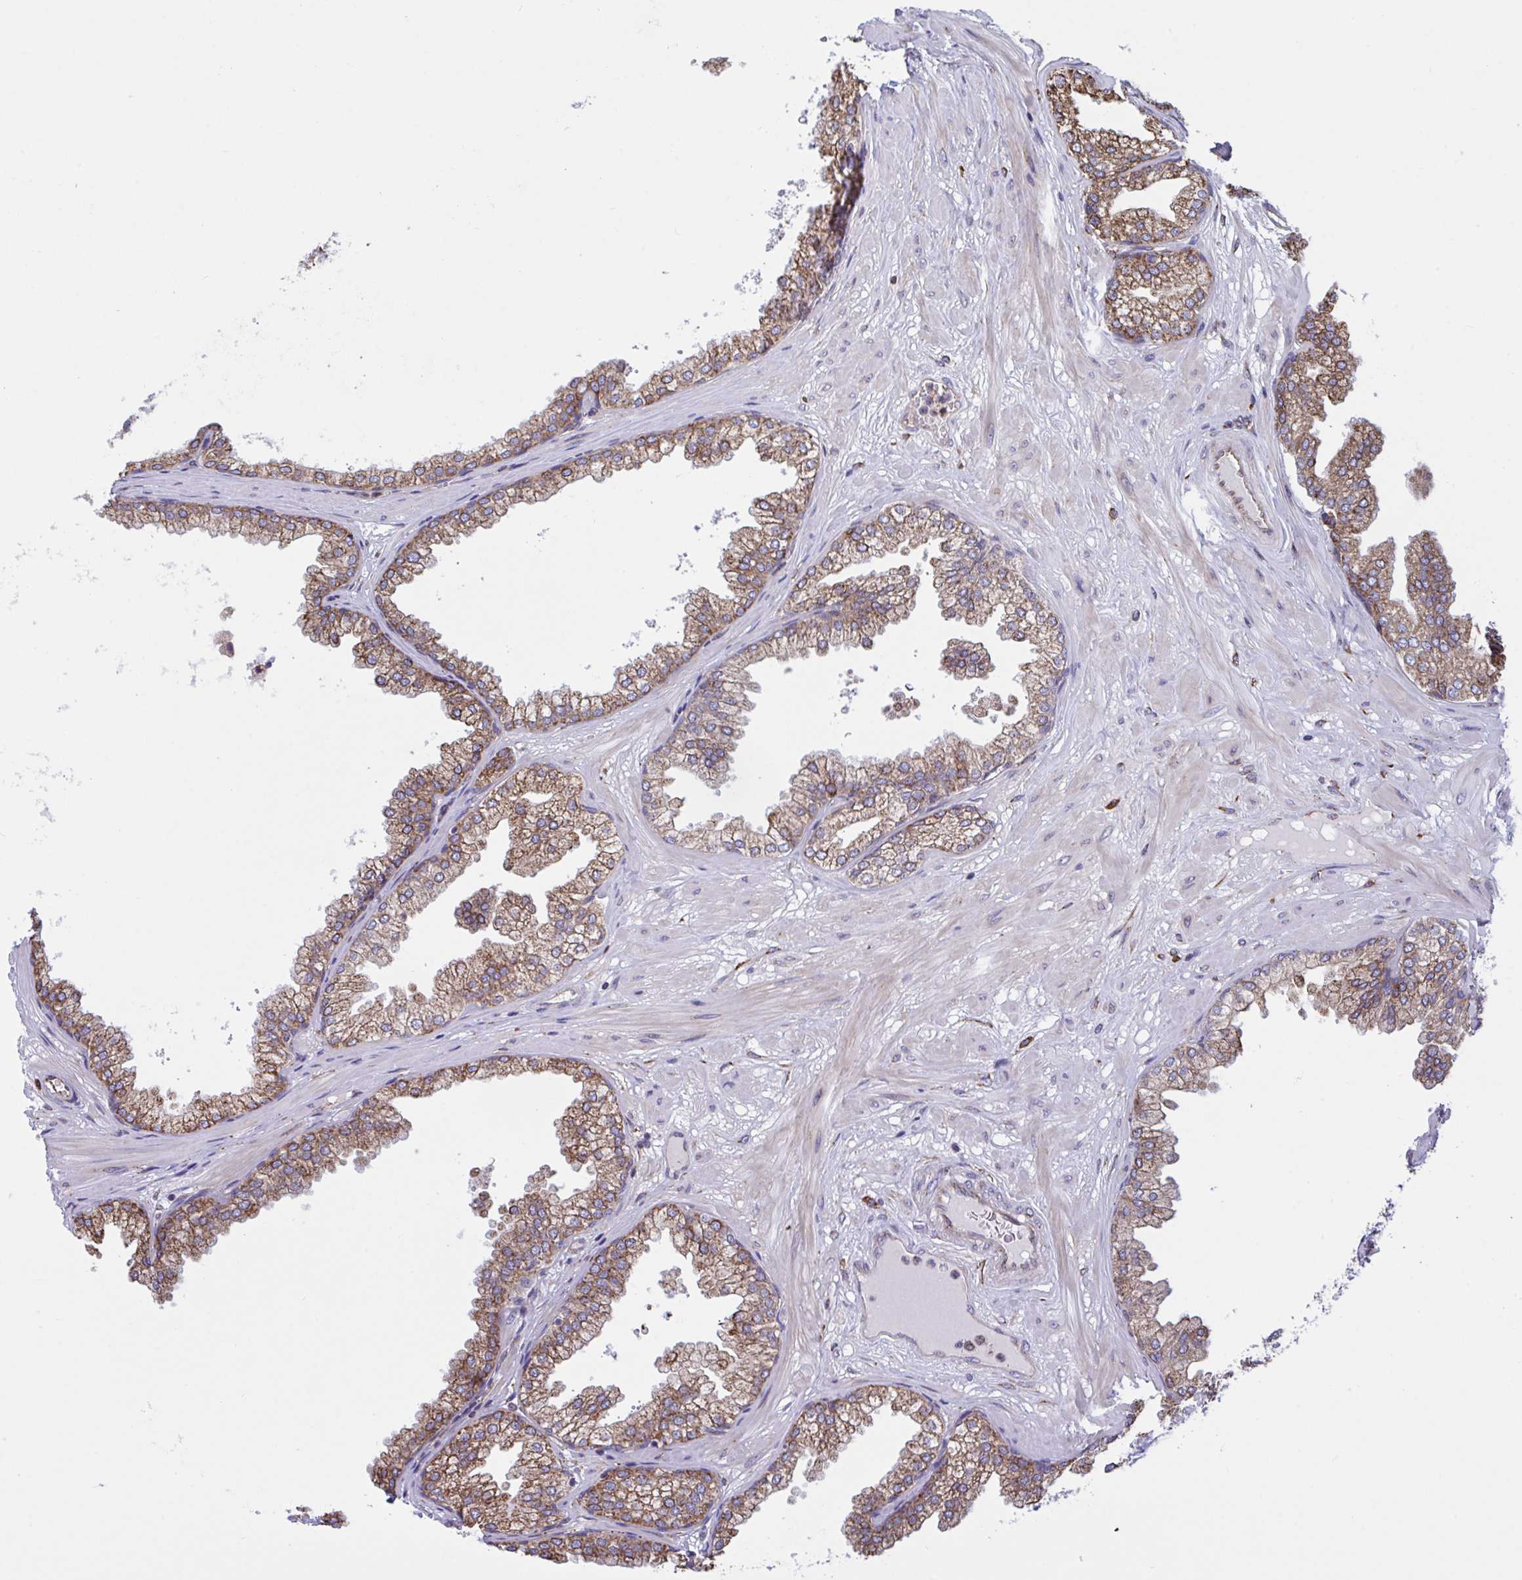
{"staining": {"intensity": "moderate", "quantity": ">75%", "location": "cytoplasmic/membranous"}, "tissue": "prostate", "cell_type": "Glandular cells", "image_type": "normal", "snomed": [{"axis": "morphology", "description": "Normal tissue, NOS"}, {"axis": "topography", "description": "Prostate"}], "caption": "DAB (3,3'-diaminobenzidine) immunohistochemical staining of benign prostate demonstrates moderate cytoplasmic/membranous protein staining in about >75% of glandular cells.", "gene": "PEAK3", "patient": {"sex": "male", "age": 37}}